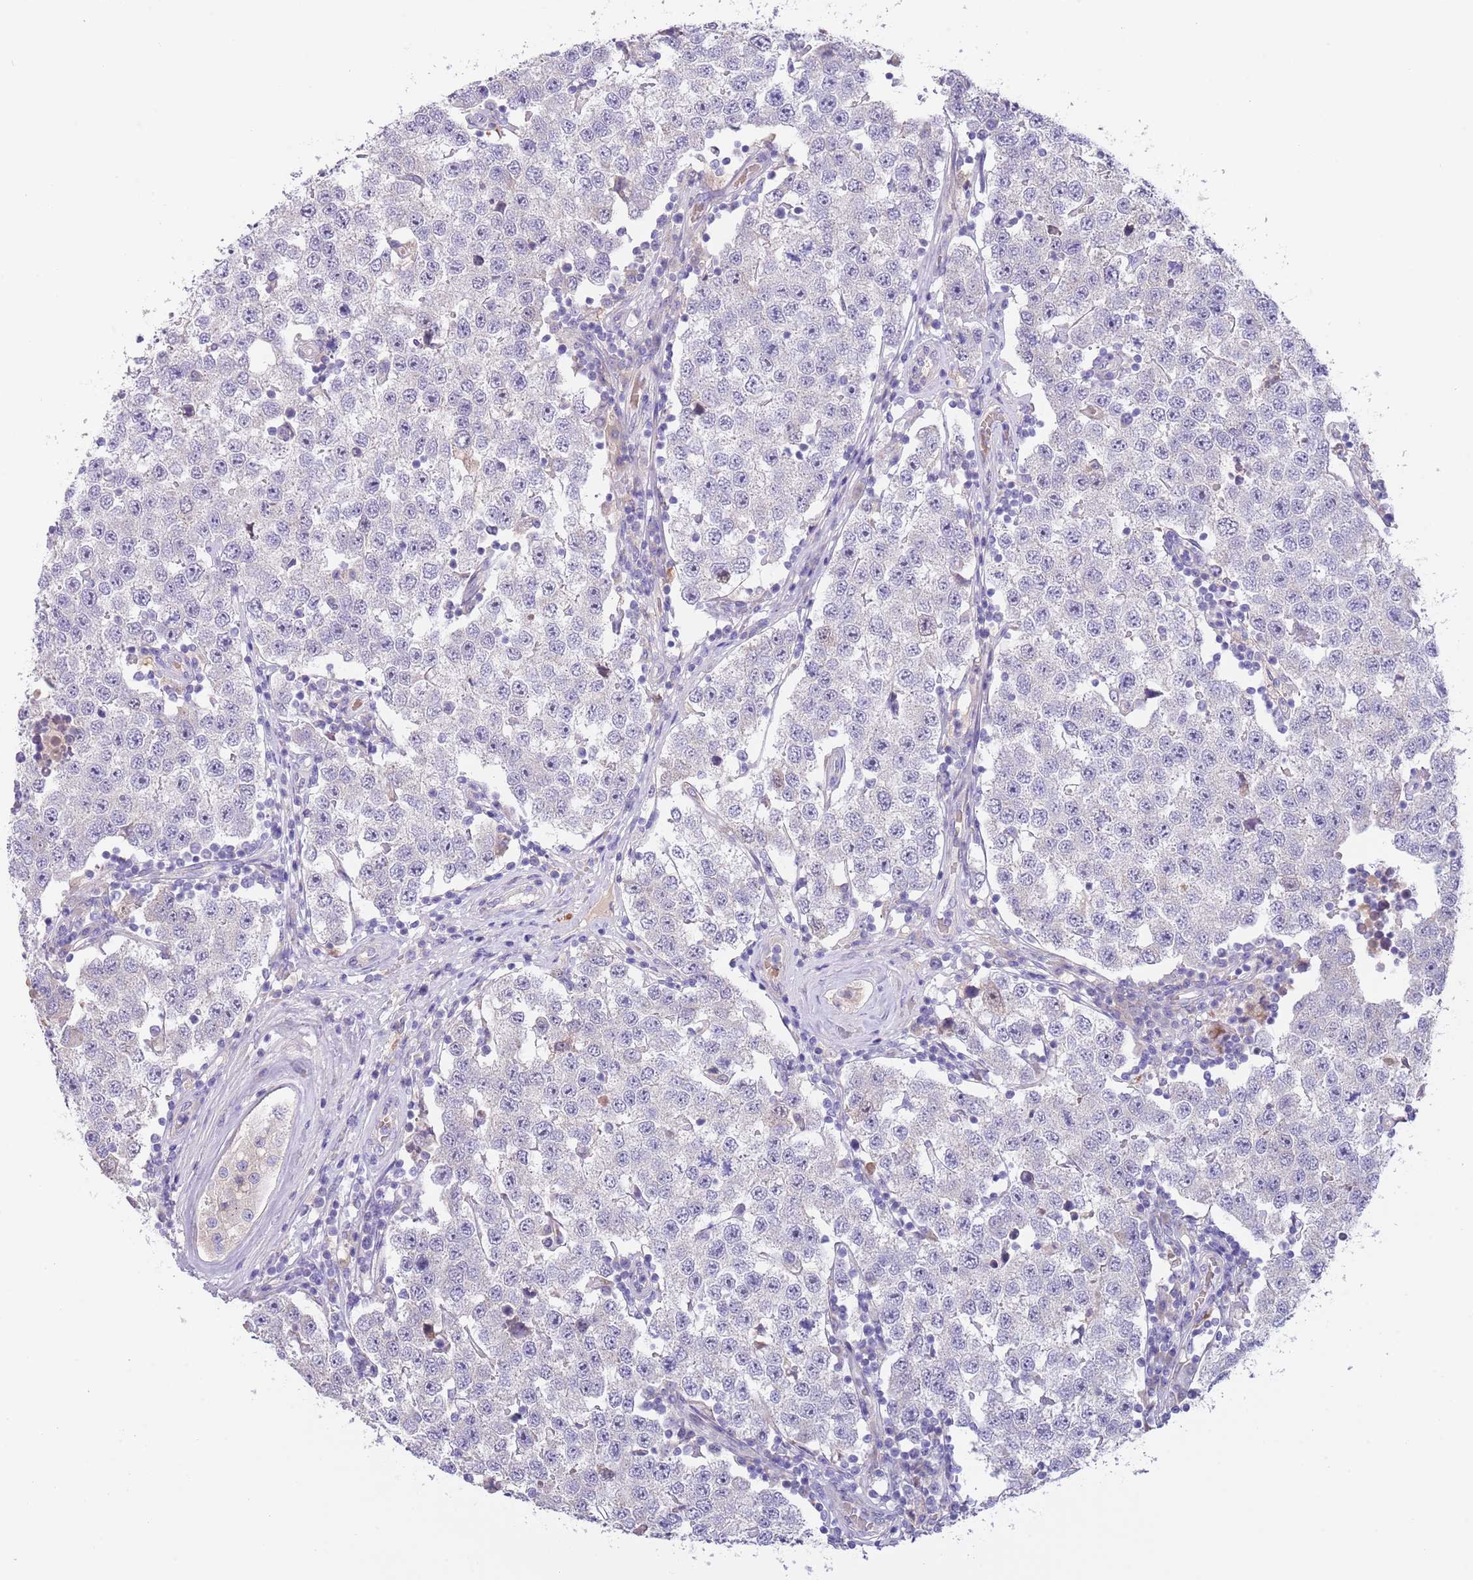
{"staining": {"intensity": "negative", "quantity": "none", "location": "none"}, "tissue": "testis cancer", "cell_type": "Tumor cells", "image_type": "cancer", "snomed": [{"axis": "morphology", "description": "Seminoma, NOS"}, {"axis": "topography", "description": "Testis"}], "caption": "Immunohistochemistry (IHC) image of human seminoma (testis) stained for a protein (brown), which shows no positivity in tumor cells.", "gene": "AP1S2", "patient": {"sex": "male", "age": 34}}